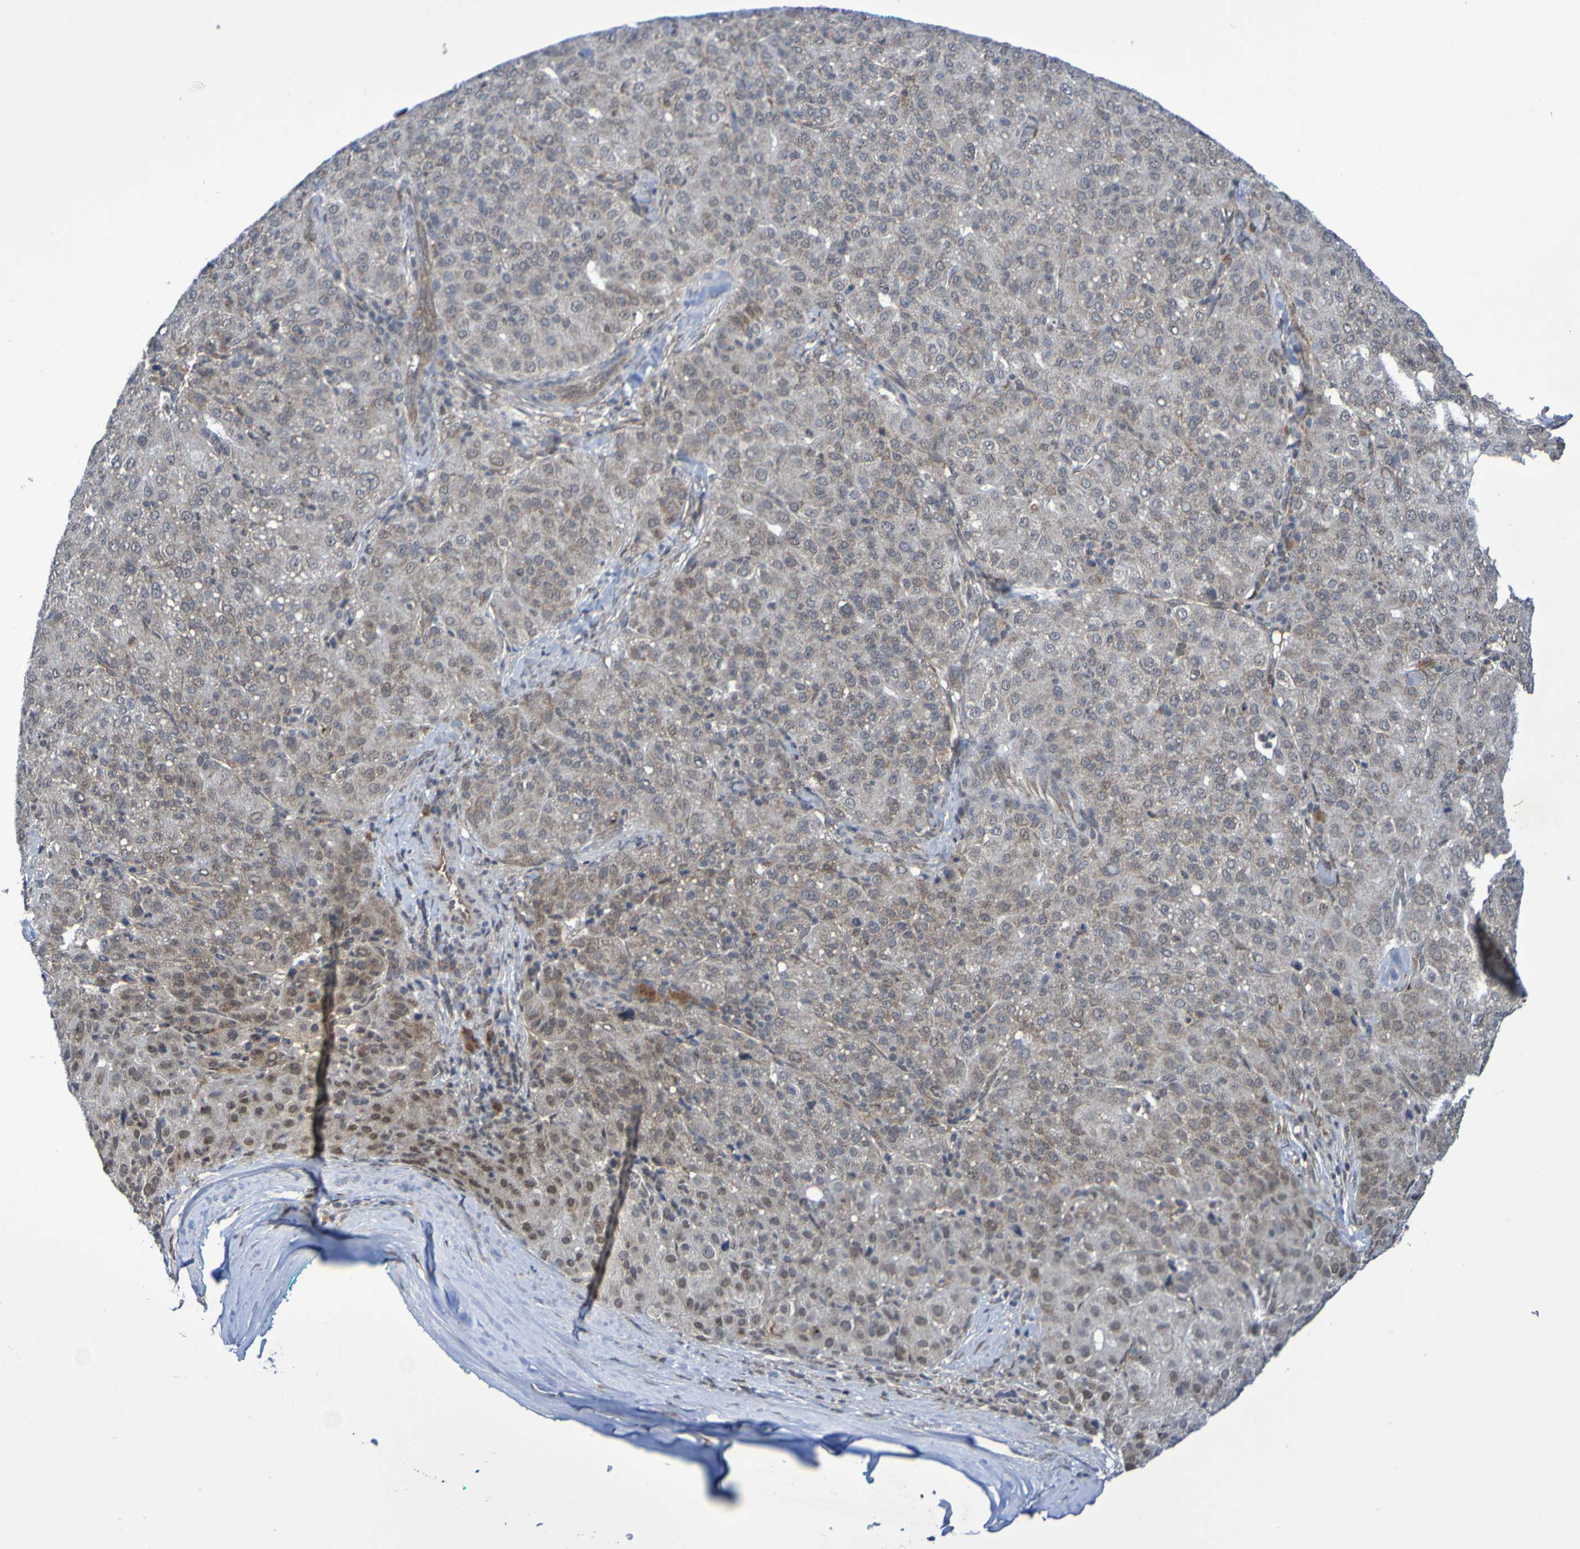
{"staining": {"intensity": "negative", "quantity": "none", "location": "none"}, "tissue": "liver cancer", "cell_type": "Tumor cells", "image_type": "cancer", "snomed": [{"axis": "morphology", "description": "Carcinoma, Hepatocellular, NOS"}, {"axis": "topography", "description": "Liver"}], "caption": "Histopathology image shows no significant protein positivity in tumor cells of liver hepatocellular carcinoma.", "gene": "ITLN1", "patient": {"sex": "male", "age": 65}}